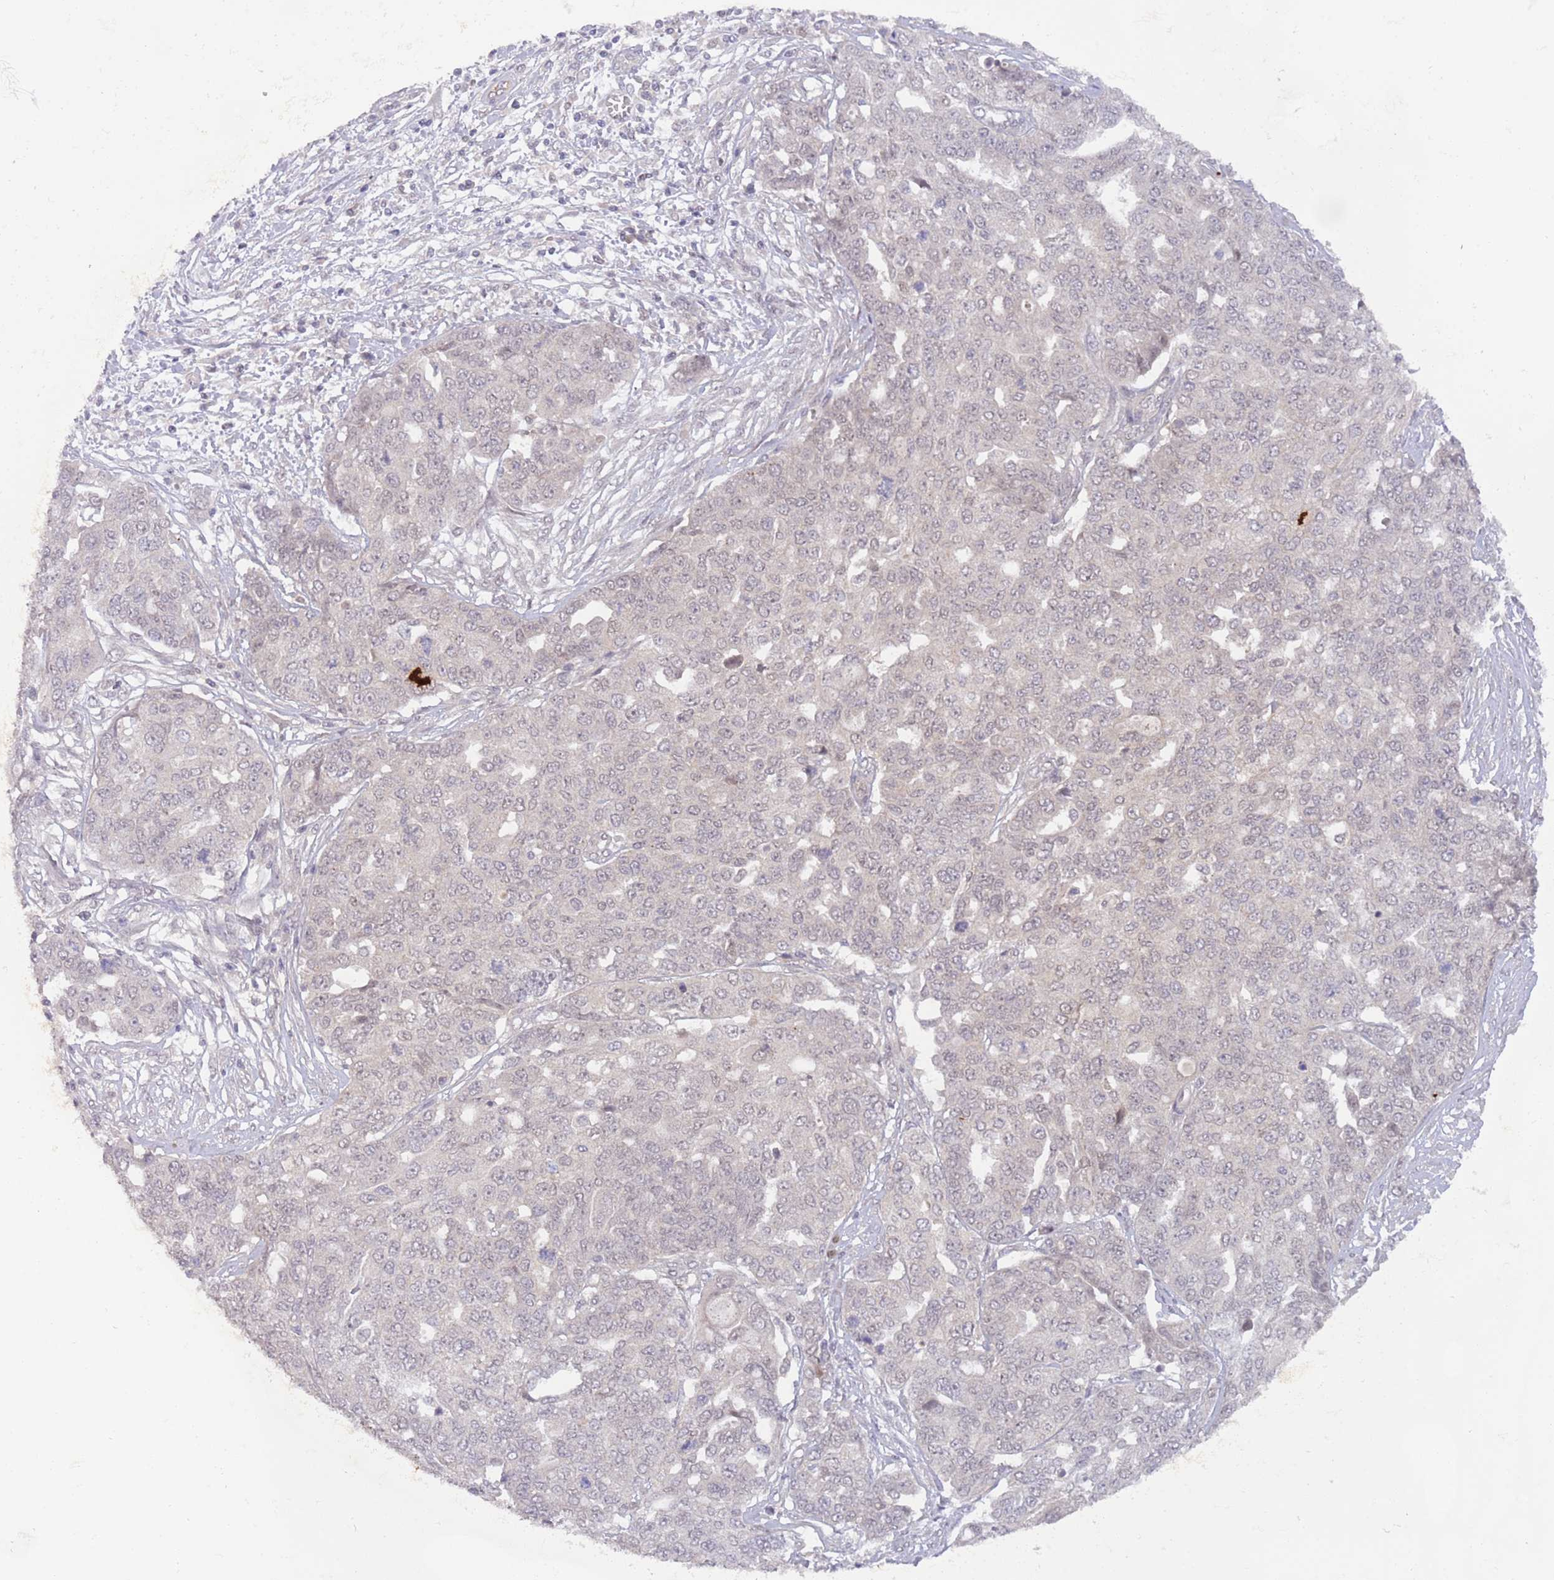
{"staining": {"intensity": "negative", "quantity": "none", "location": "none"}, "tissue": "ovarian cancer", "cell_type": "Tumor cells", "image_type": "cancer", "snomed": [{"axis": "morphology", "description": "Cystadenocarcinoma, serous, NOS"}, {"axis": "topography", "description": "Soft tissue"}, {"axis": "topography", "description": "Ovary"}], "caption": "The micrograph shows no significant staining in tumor cells of ovarian serous cystadenocarcinoma.", "gene": "RFXANK", "patient": {"sex": "female", "age": 57}}